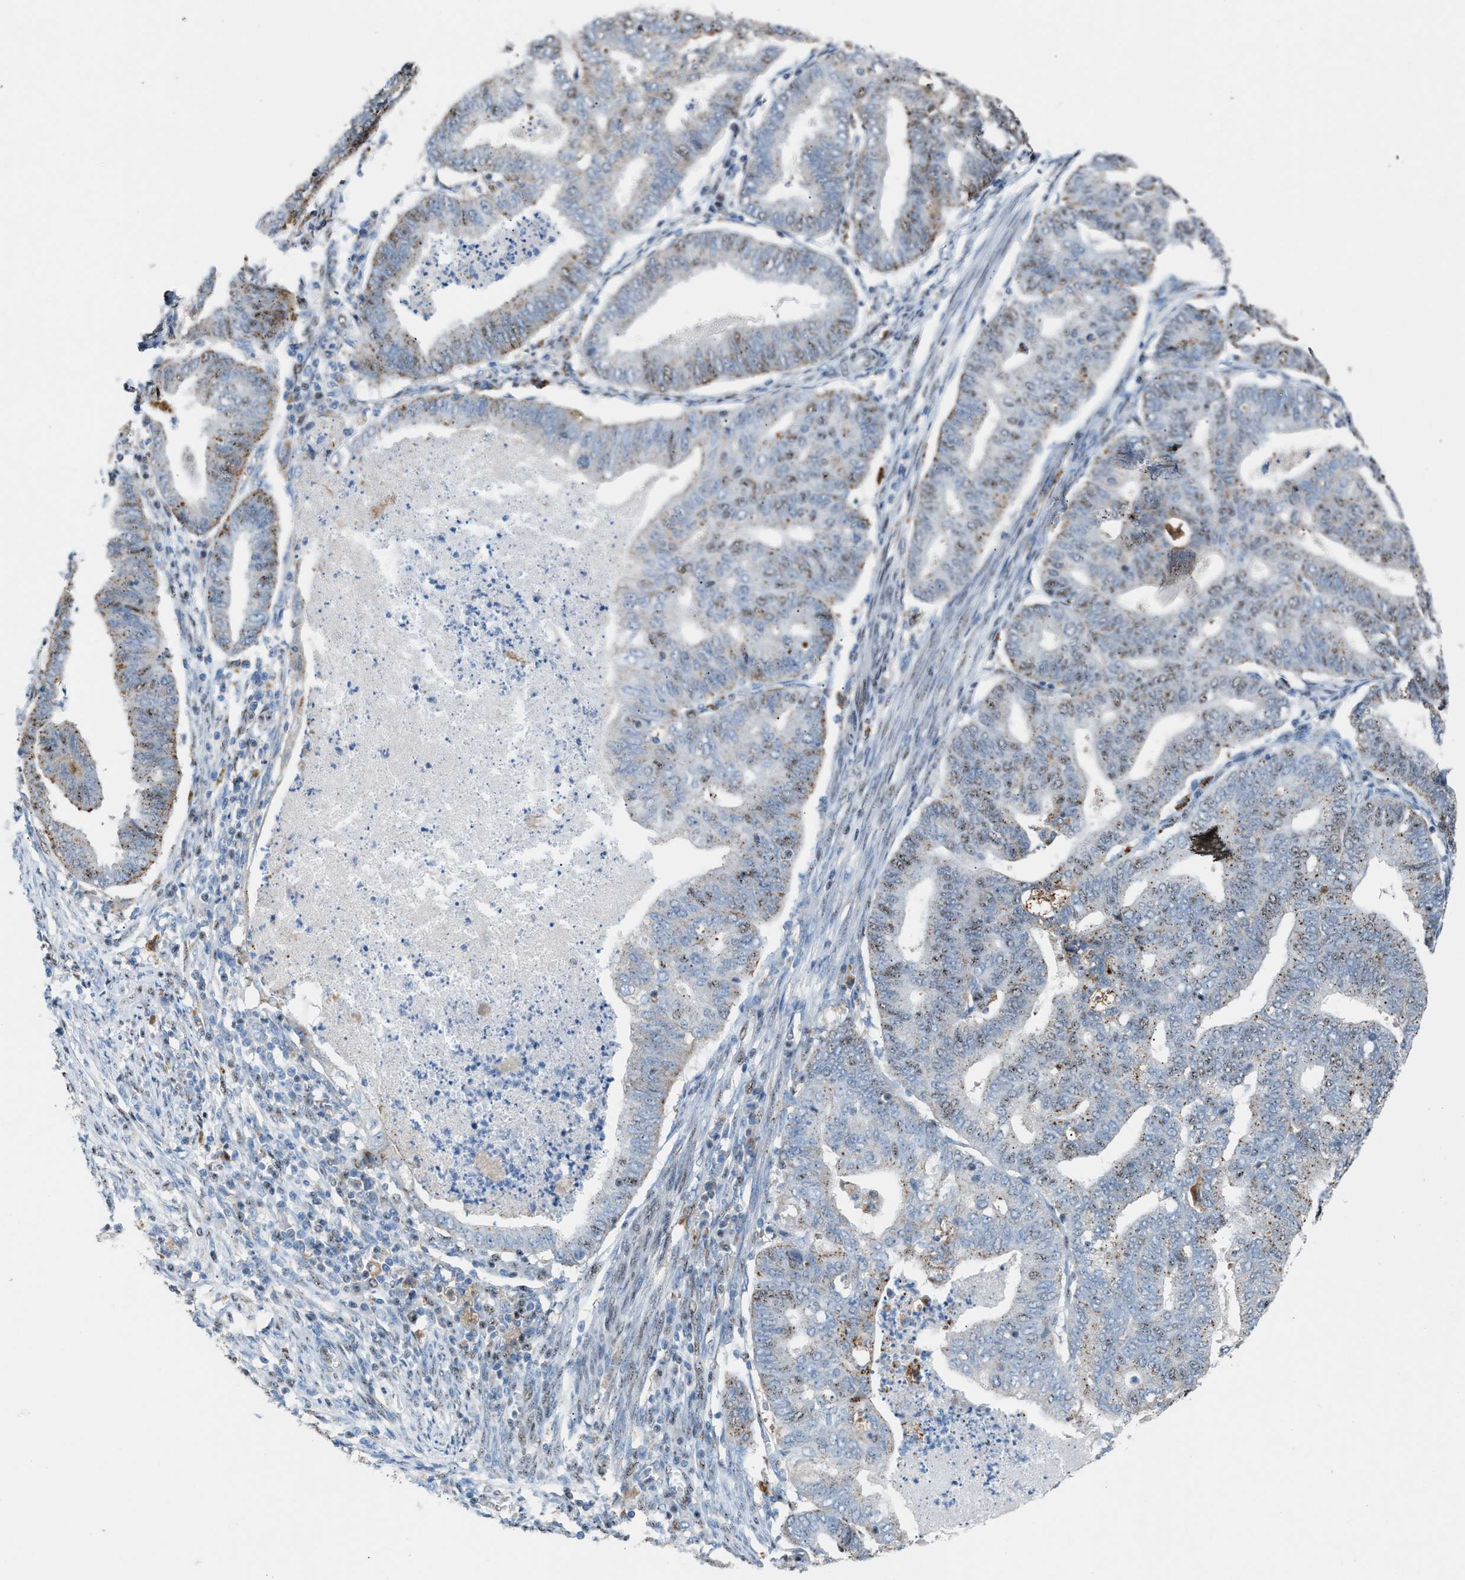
{"staining": {"intensity": "weak", "quantity": "25%-75%", "location": "cytoplasmic/membranous"}, "tissue": "endometrial cancer", "cell_type": "Tumor cells", "image_type": "cancer", "snomed": [{"axis": "morphology", "description": "Polyp, NOS"}, {"axis": "morphology", "description": "Adenocarcinoma, NOS"}, {"axis": "morphology", "description": "Adenoma, NOS"}, {"axis": "topography", "description": "Endometrium"}], "caption": "Tumor cells show low levels of weak cytoplasmic/membranous staining in about 25%-75% of cells in adenocarcinoma (endometrial).", "gene": "CENPP", "patient": {"sex": "female", "age": 79}}